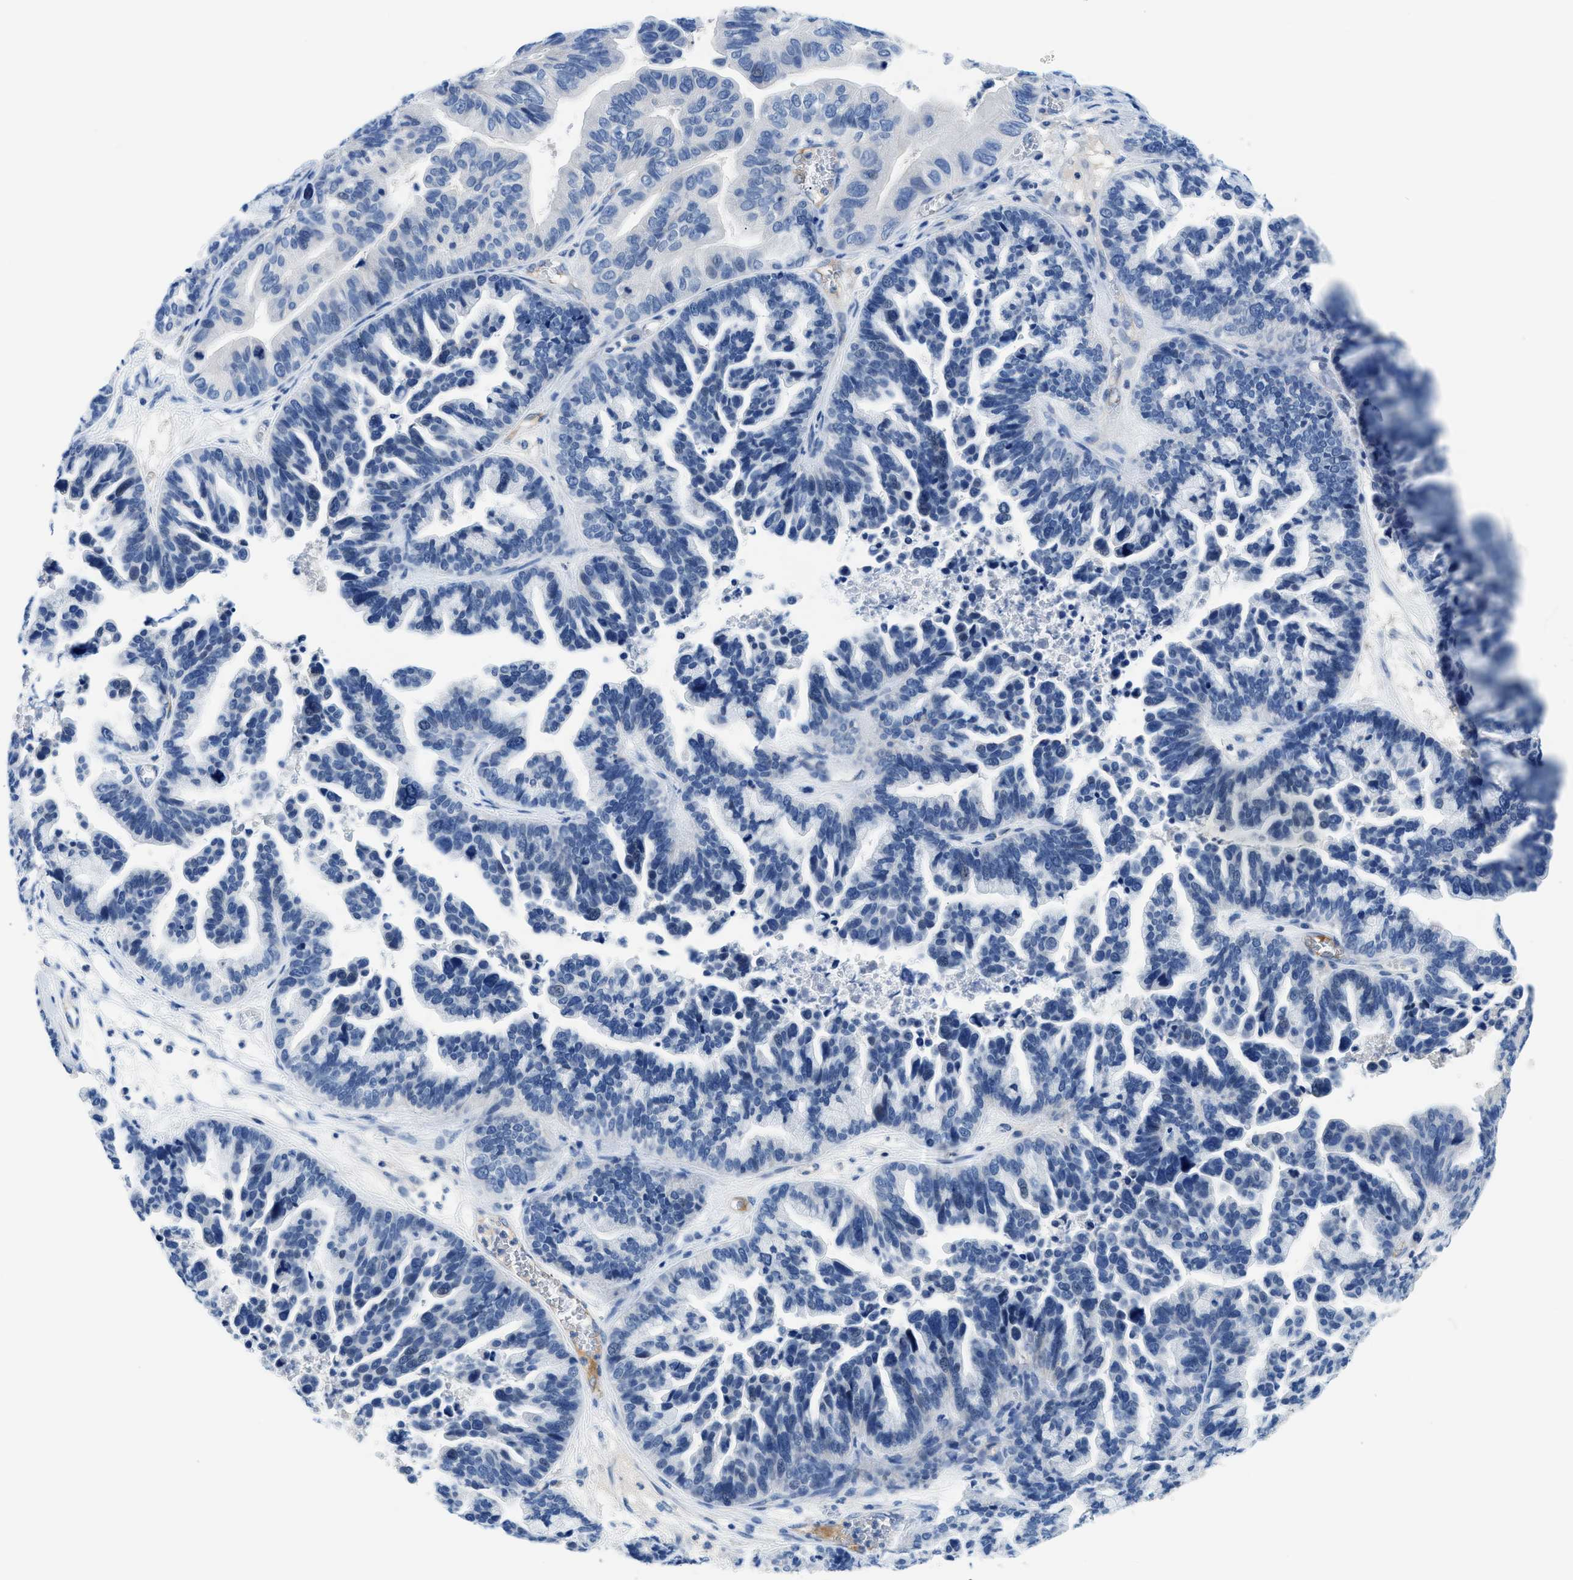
{"staining": {"intensity": "negative", "quantity": "none", "location": "none"}, "tissue": "ovarian cancer", "cell_type": "Tumor cells", "image_type": "cancer", "snomed": [{"axis": "morphology", "description": "Cystadenocarcinoma, serous, NOS"}, {"axis": "topography", "description": "Ovary"}], "caption": "Immunohistochemistry of ovarian cancer shows no positivity in tumor cells.", "gene": "MBL2", "patient": {"sex": "female", "age": 56}}